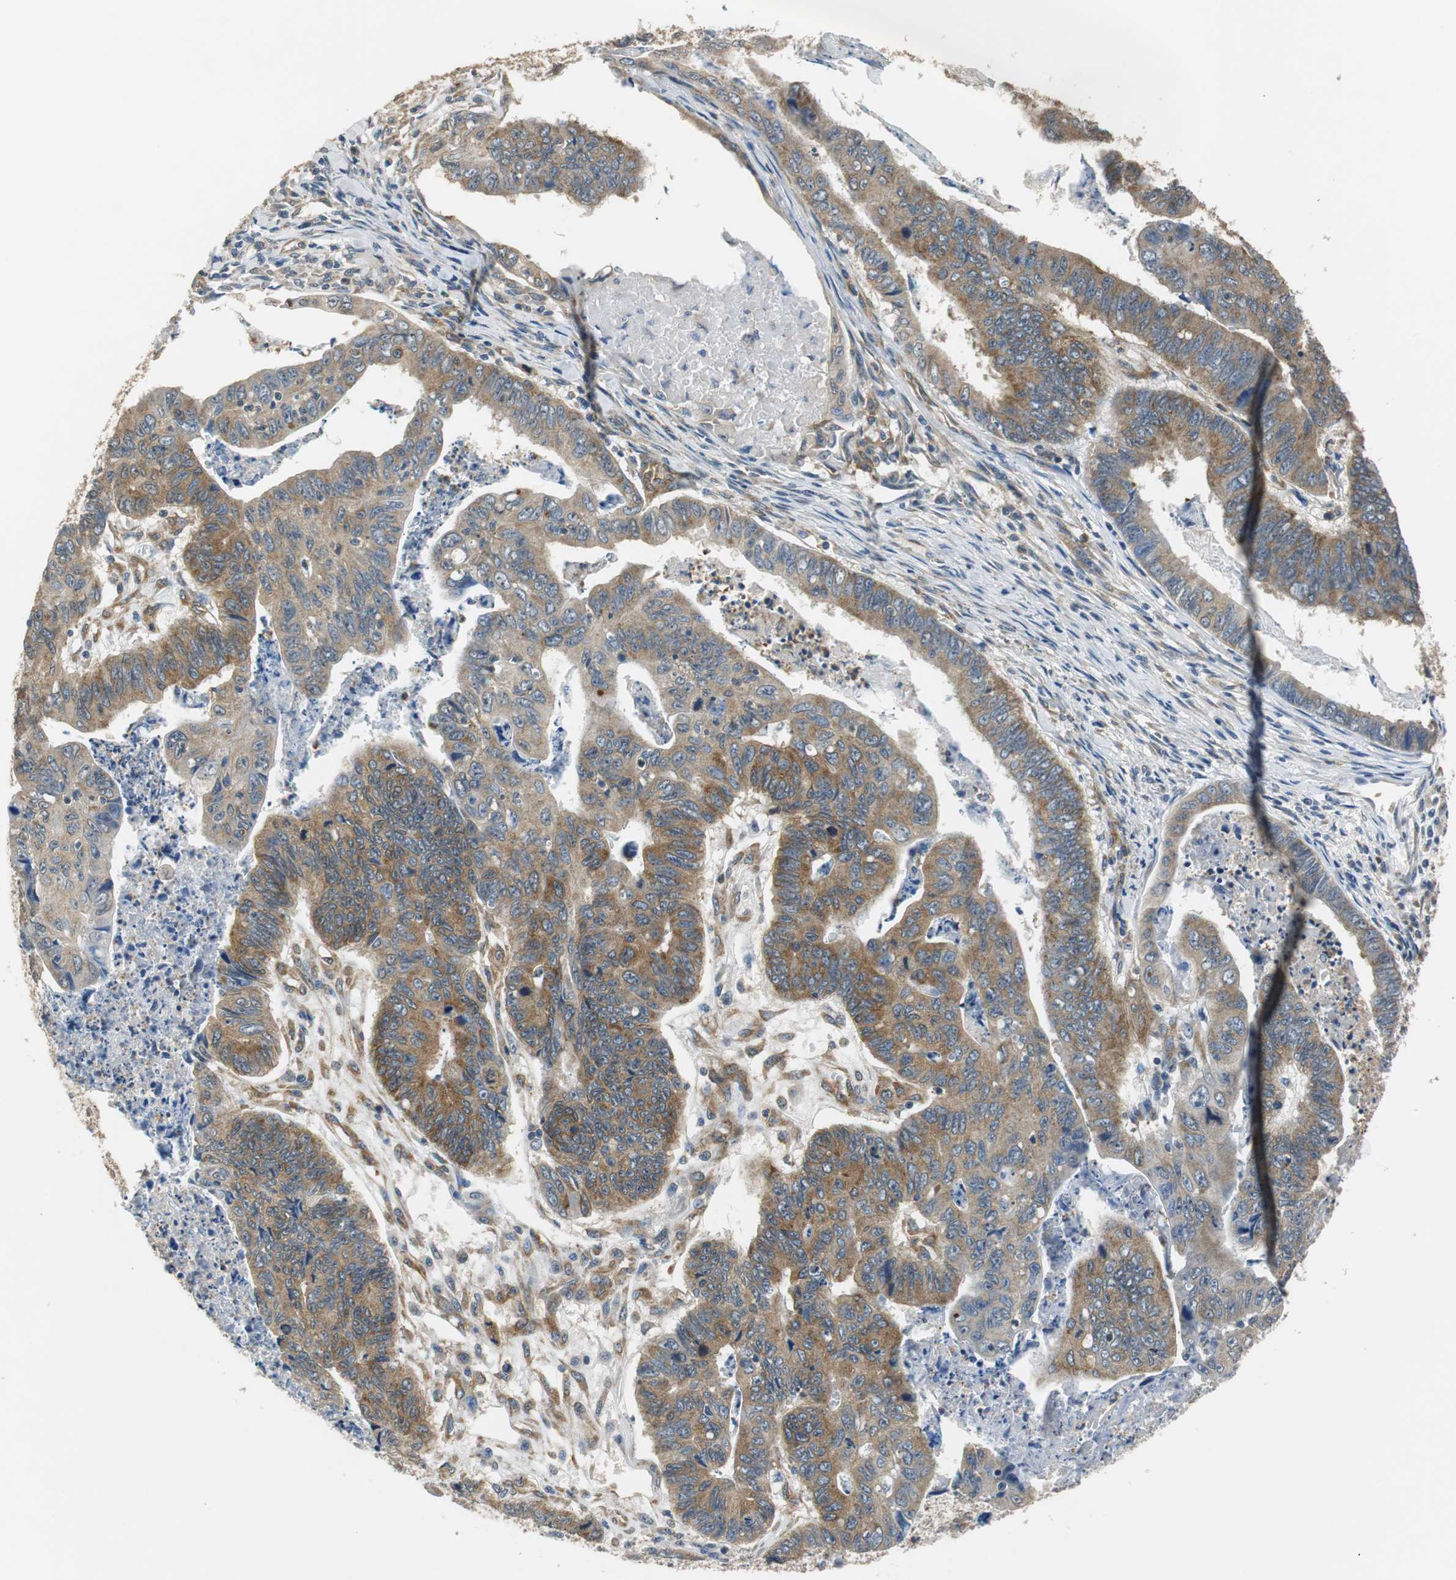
{"staining": {"intensity": "moderate", "quantity": ">75%", "location": "cytoplasmic/membranous"}, "tissue": "stomach cancer", "cell_type": "Tumor cells", "image_type": "cancer", "snomed": [{"axis": "morphology", "description": "Adenocarcinoma, NOS"}, {"axis": "topography", "description": "Stomach, lower"}], "caption": "An image of human stomach adenocarcinoma stained for a protein exhibits moderate cytoplasmic/membranous brown staining in tumor cells.", "gene": "CNOT3", "patient": {"sex": "male", "age": 77}}